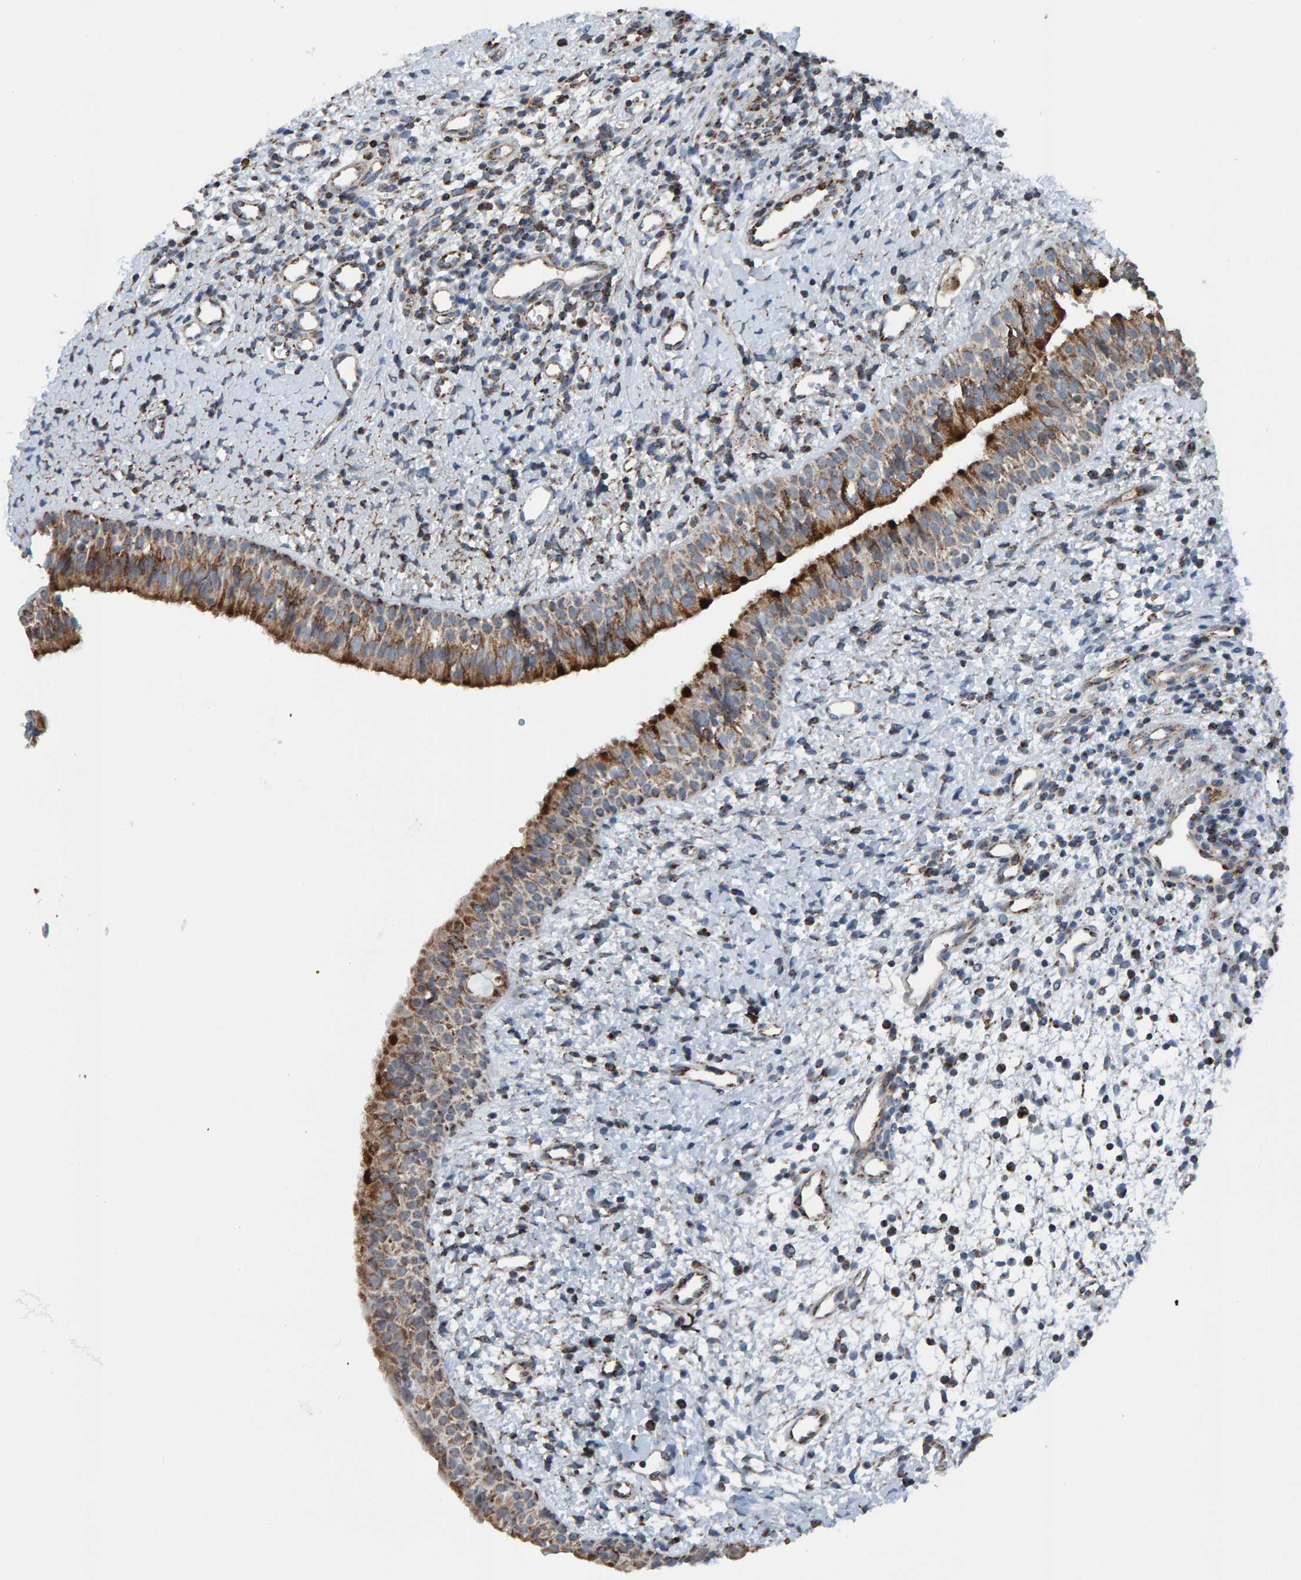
{"staining": {"intensity": "strong", "quantity": "25%-75%", "location": "cytoplasmic/membranous"}, "tissue": "nasopharynx", "cell_type": "Respiratory epithelial cells", "image_type": "normal", "snomed": [{"axis": "morphology", "description": "Normal tissue, NOS"}, {"axis": "topography", "description": "Nasopharynx"}], "caption": "Immunohistochemistry micrograph of unremarkable nasopharynx: nasopharynx stained using immunohistochemistry reveals high levels of strong protein expression localized specifically in the cytoplasmic/membranous of respiratory epithelial cells, appearing as a cytoplasmic/membranous brown color.", "gene": "ZNF48", "patient": {"sex": "male", "age": 22}}